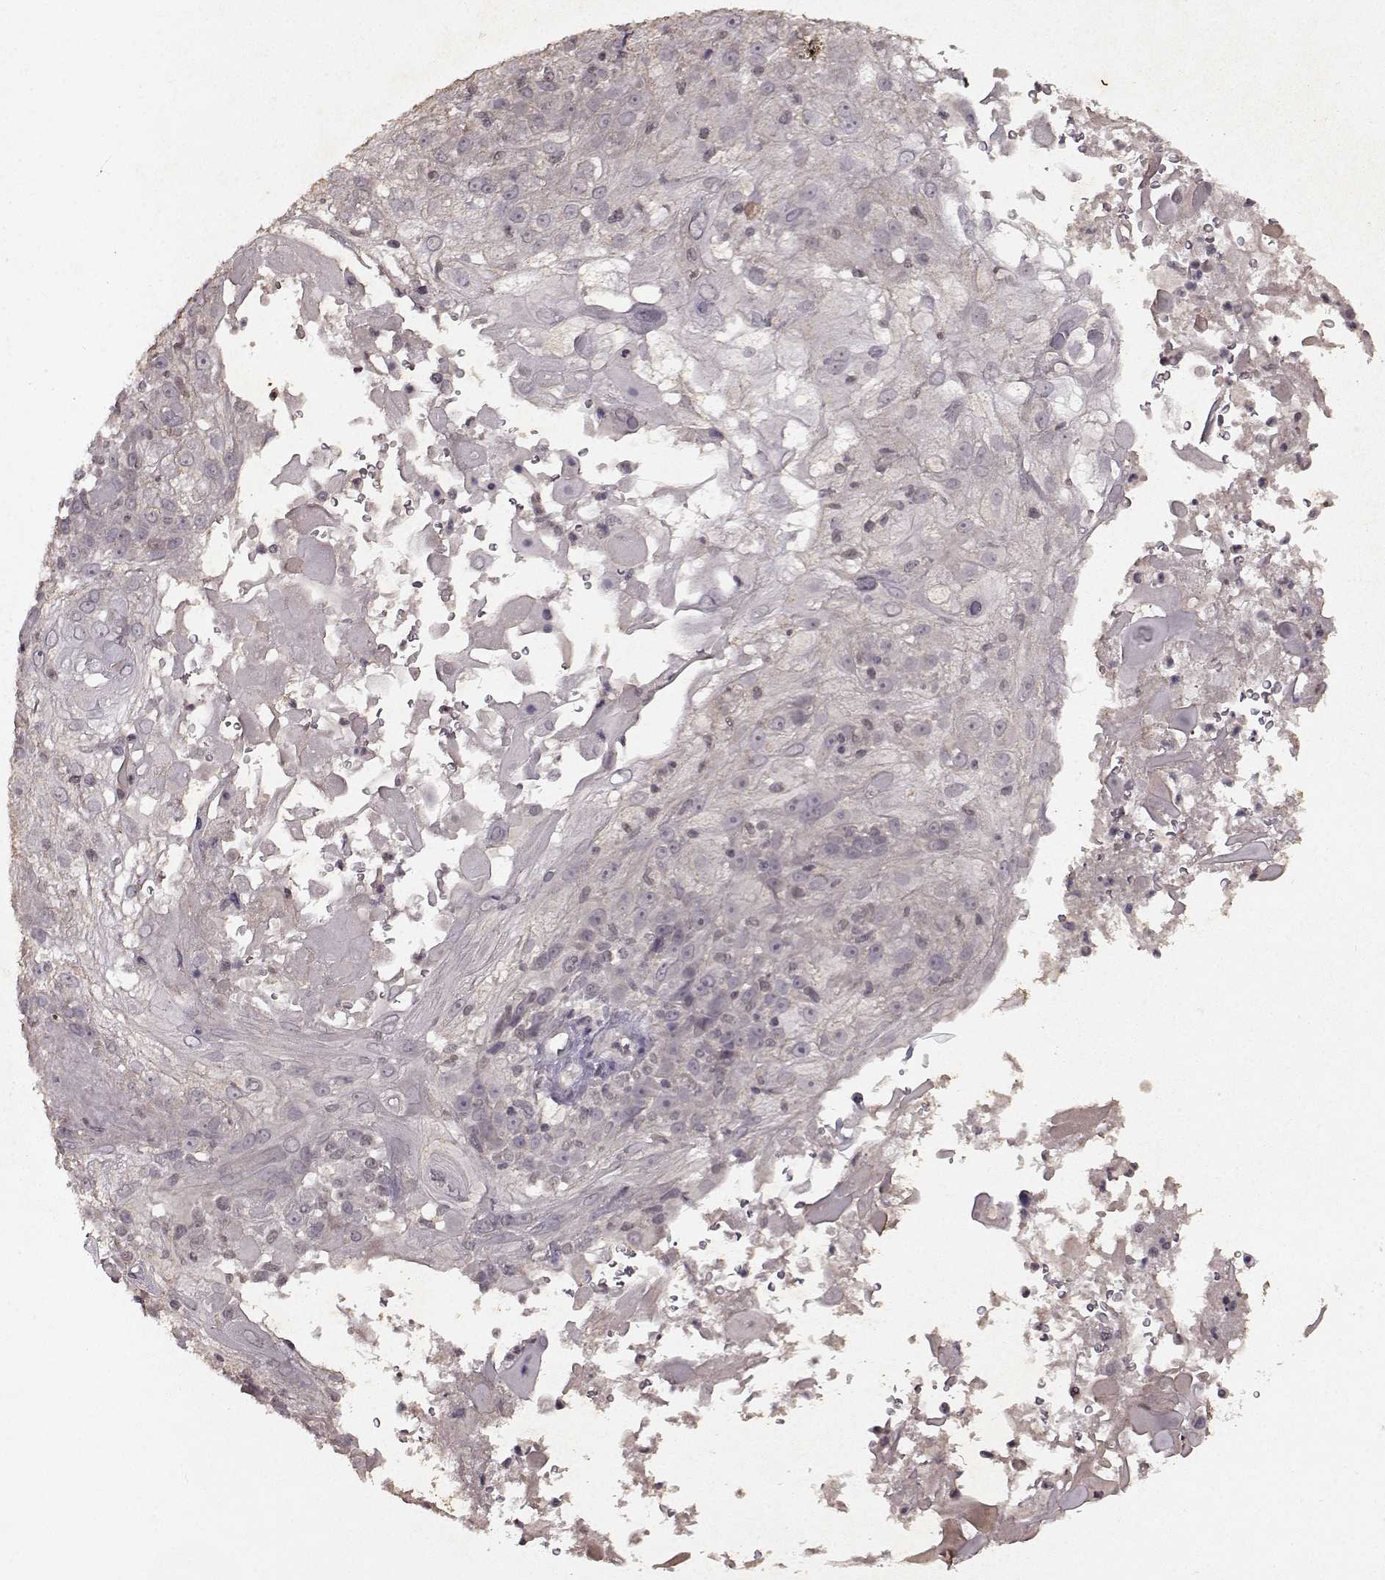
{"staining": {"intensity": "negative", "quantity": "none", "location": "none"}, "tissue": "skin cancer", "cell_type": "Tumor cells", "image_type": "cancer", "snomed": [{"axis": "morphology", "description": "Normal tissue, NOS"}, {"axis": "morphology", "description": "Squamous cell carcinoma, NOS"}, {"axis": "topography", "description": "Skin"}], "caption": "IHC micrograph of neoplastic tissue: skin cancer (squamous cell carcinoma) stained with DAB (3,3'-diaminobenzidine) shows no significant protein staining in tumor cells.", "gene": "LHB", "patient": {"sex": "female", "age": 83}}